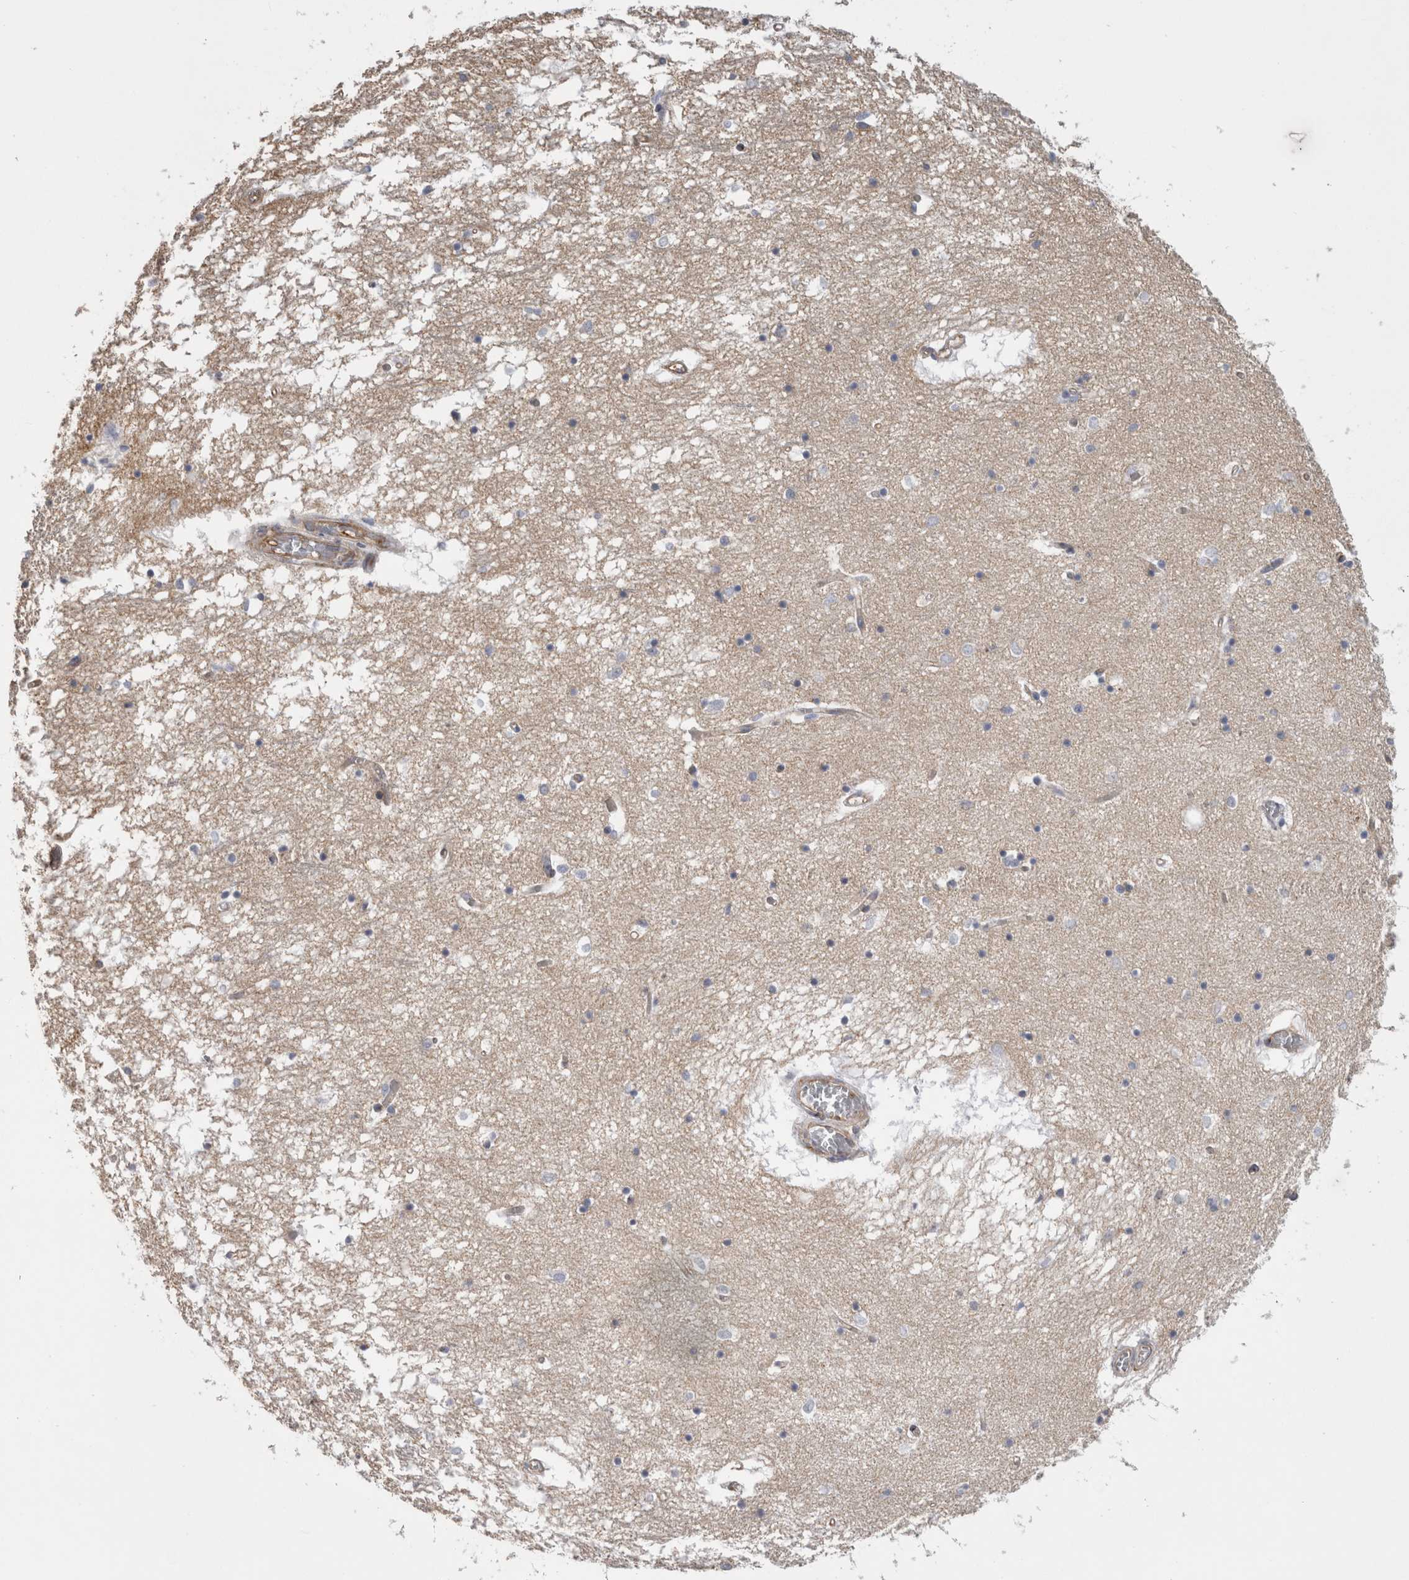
{"staining": {"intensity": "negative", "quantity": "none", "location": "none"}, "tissue": "hippocampus", "cell_type": "Glial cells", "image_type": "normal", "snomed": [{"axis": "morphology", "description": "Normal tissue, NOS"}, {"axis": "topography", "description": "Hippocampus"}], "caption": "The photomicrograph reveals no significant expression in glial cells of hippocampus.", "gene": "ATXN3L", "patient": {"sex": "male", "age": 70}}